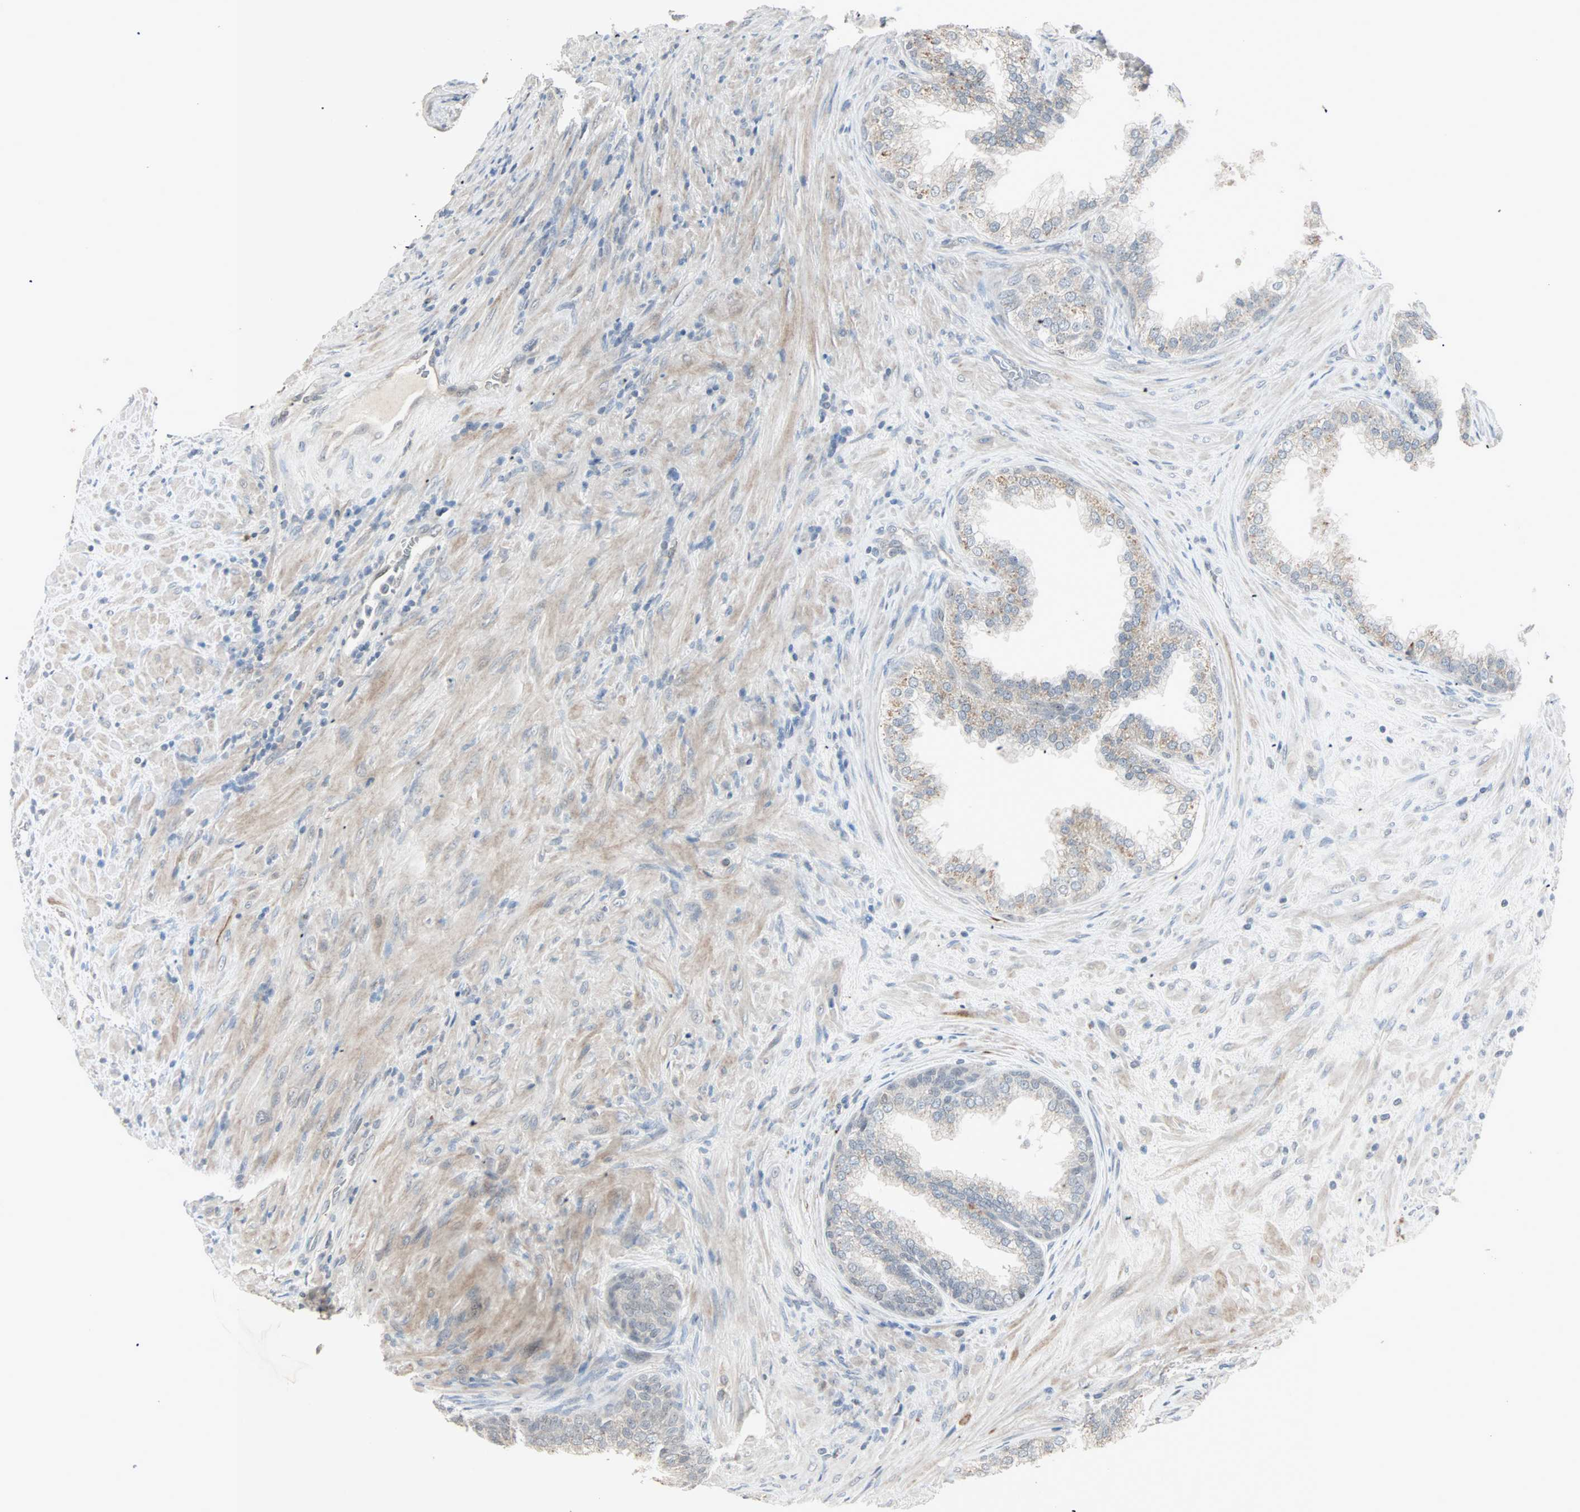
{"staining": {"intensity": "weak", "quantity": "25%-75%", "location": "cytoplasmic/membranous"}, "tissue": "prostate", "cell_type": "Glandular cells", "image_type": "normal", "snomed": [{"axis": "morphology", "description": "Normal tissue, NOS"}, {"axis": "topography", "description": "Prostate"}], "caption": "A low amount of weak cytoplasmic/membranous positivity is identified in about 25%-75% of glandular cells in benign prostate. The staining is performed using DAB (3,3'-diaminobenzidine) brown chromogen to label protein expression. The nuclei are counter-stained blue using hematoxylin.", "gene": "KDM4A", "patient": {"sex": "male", "age": 76}}